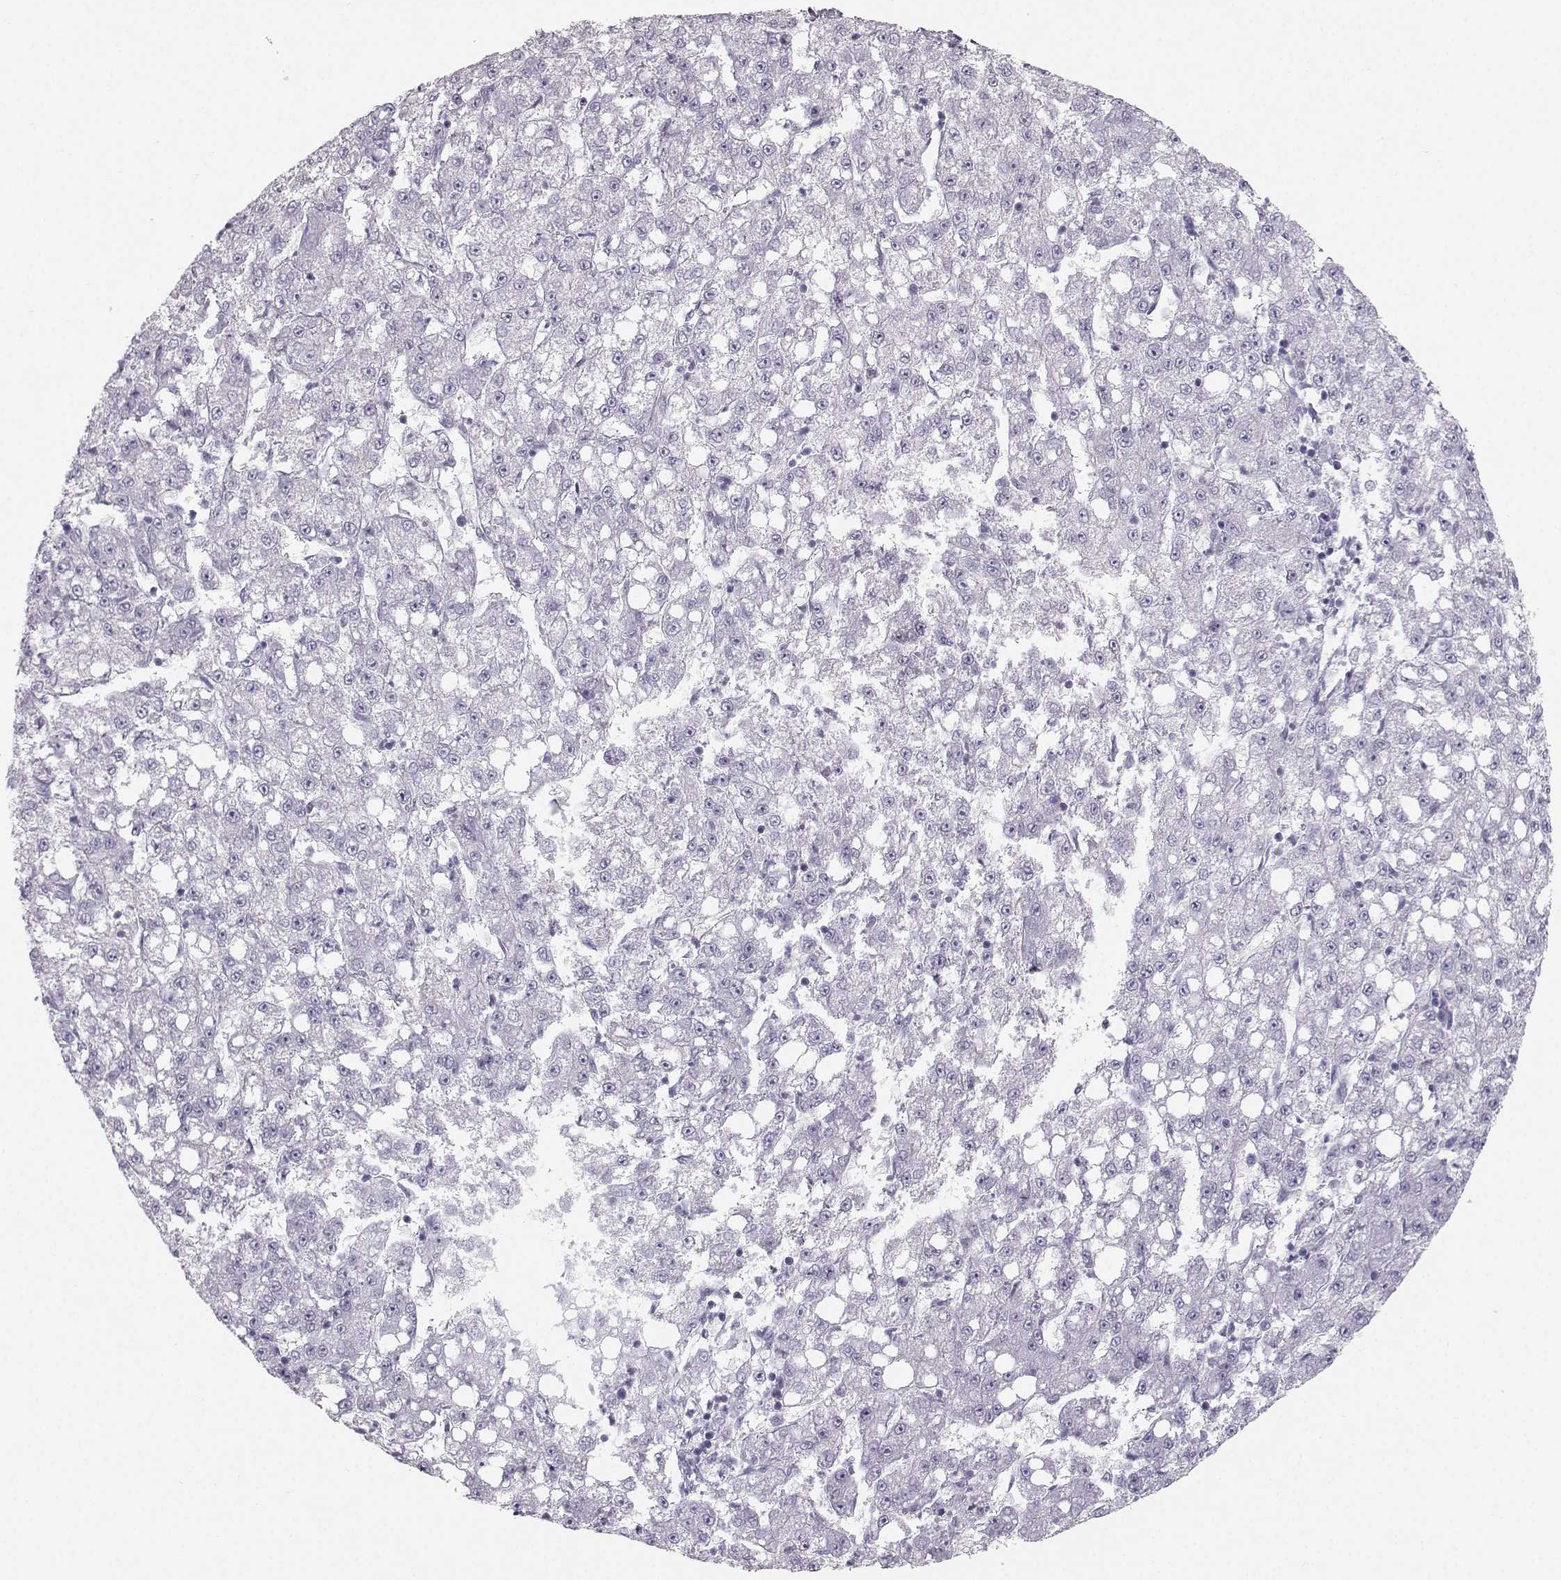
{"staining": {"intensity": "negative", "quantity": "none", "location": "none"}, "tissue": "liver cancer", "cell_type": "Tumor cells", "image_type": "cancer", "snomed": [{"axis": "morphology", "description": "Carcinoma, Hepatocellular, NOS"}, {"axis": "topography", "description": "Liver"}], "caption": "Immunohistochemical staining of hepatocellular carcinoma (liver) demonstrates no significant expression in tumor cells.", "gene": "CASR", "patient": {"sex": "female", "age": 65}}